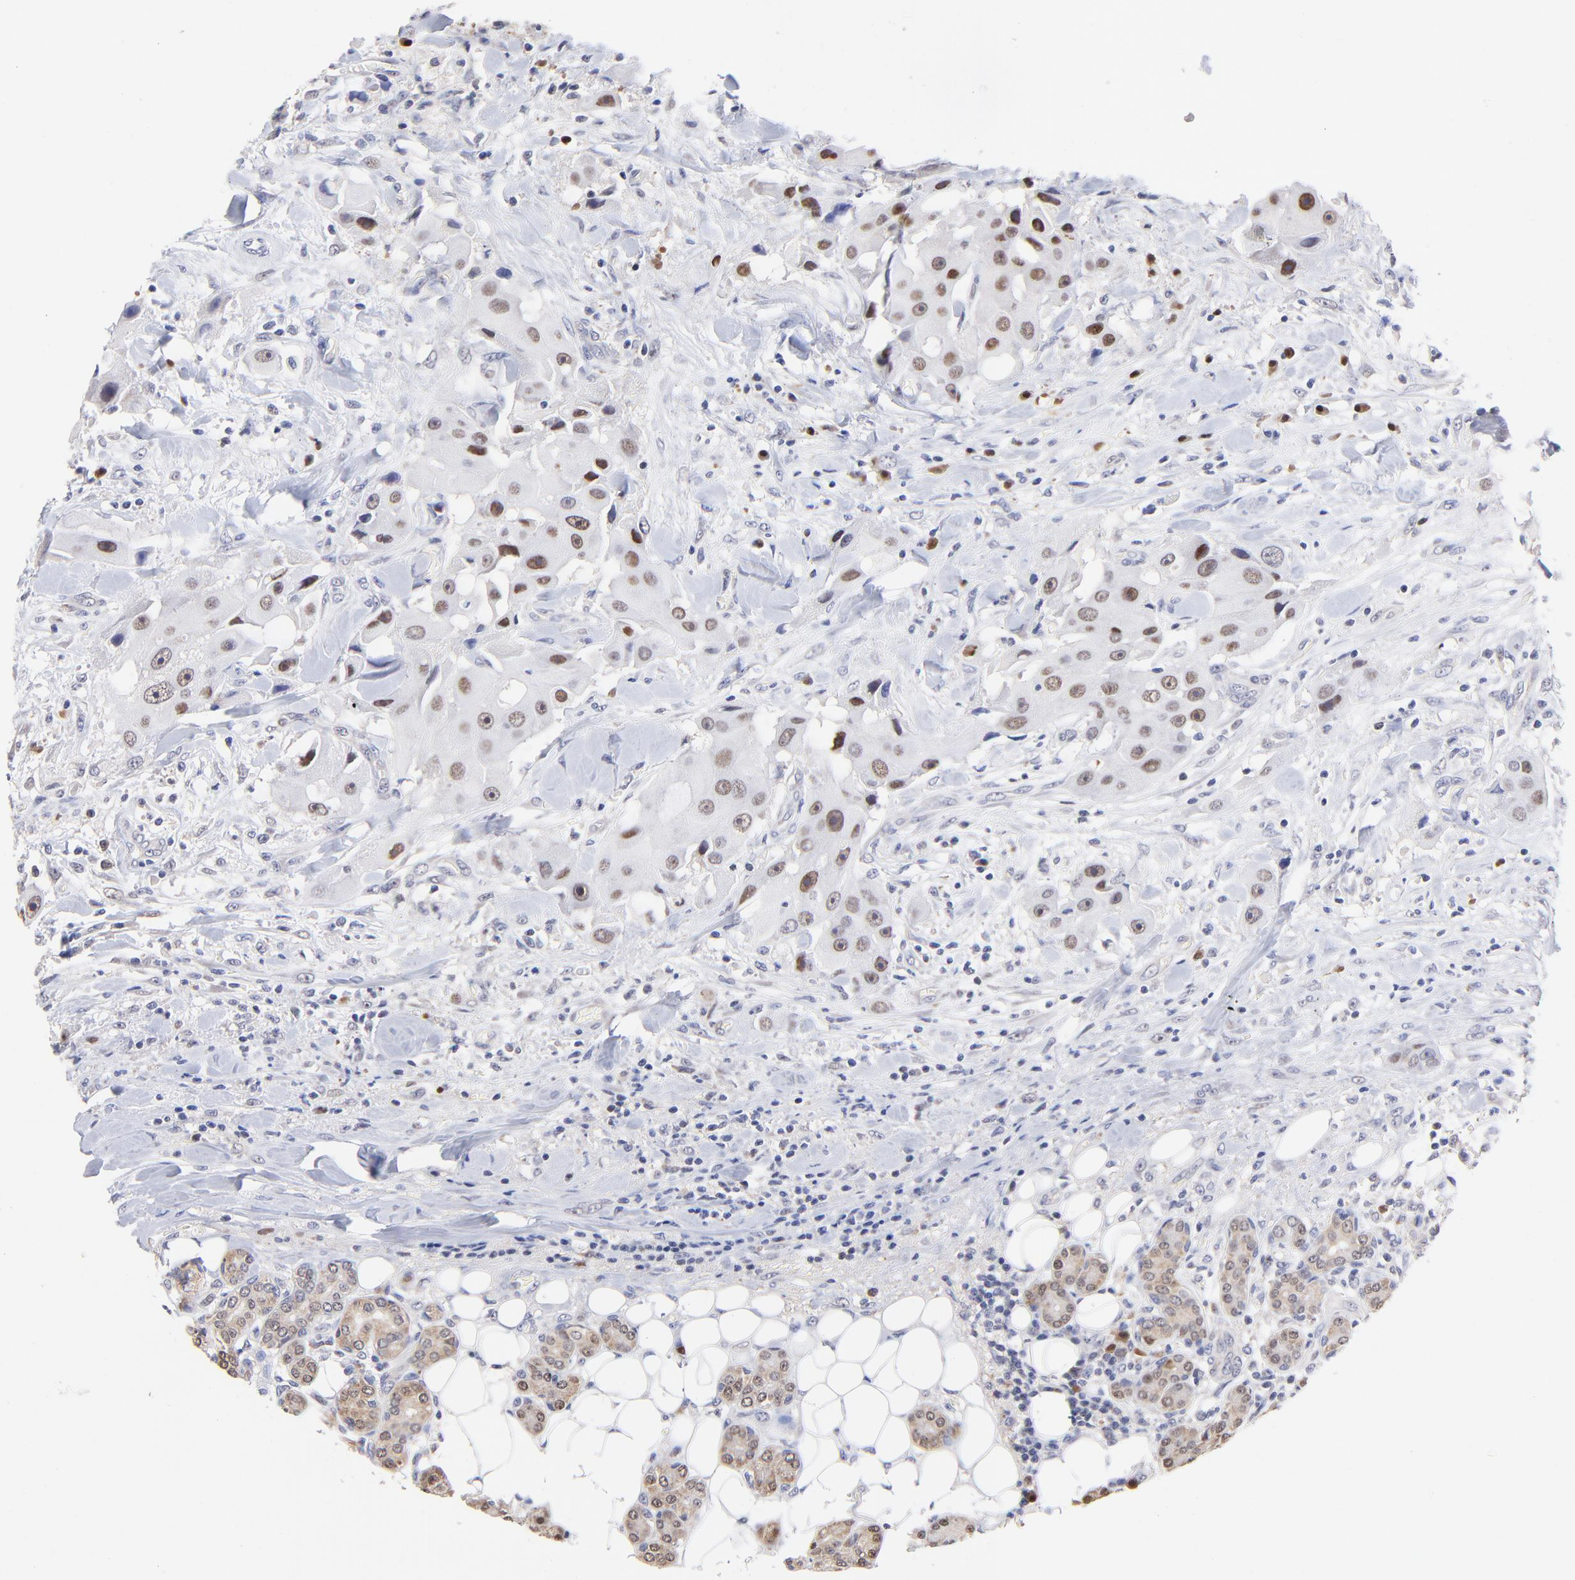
{"staining": {"intensity": "moderate", "quantity": "25%-75%", "location": "nuclear"}, "tissue": "head and neck cancer", "cell_type": "Tumor cells", "image_type": "cancer", "snomed": [{"axis": "morphology", "description": "Normal tissue, NOS"}, {"axis": "morphology", "description": "Adenocarcinoma, NOS"}, {"axis": "topography", "description": "Salivary gland"}, {"axis": "topography", "description": "Head-Neck"}], "caption": "Immunohistochemistry of human head and neck adenocarcinoma demonstrates medium levels of moderate nuclear staining in approximately 25%-75% of tumor cells.", "gene": "ZNF155", "patient": {"sex": "male", "age": 80}}